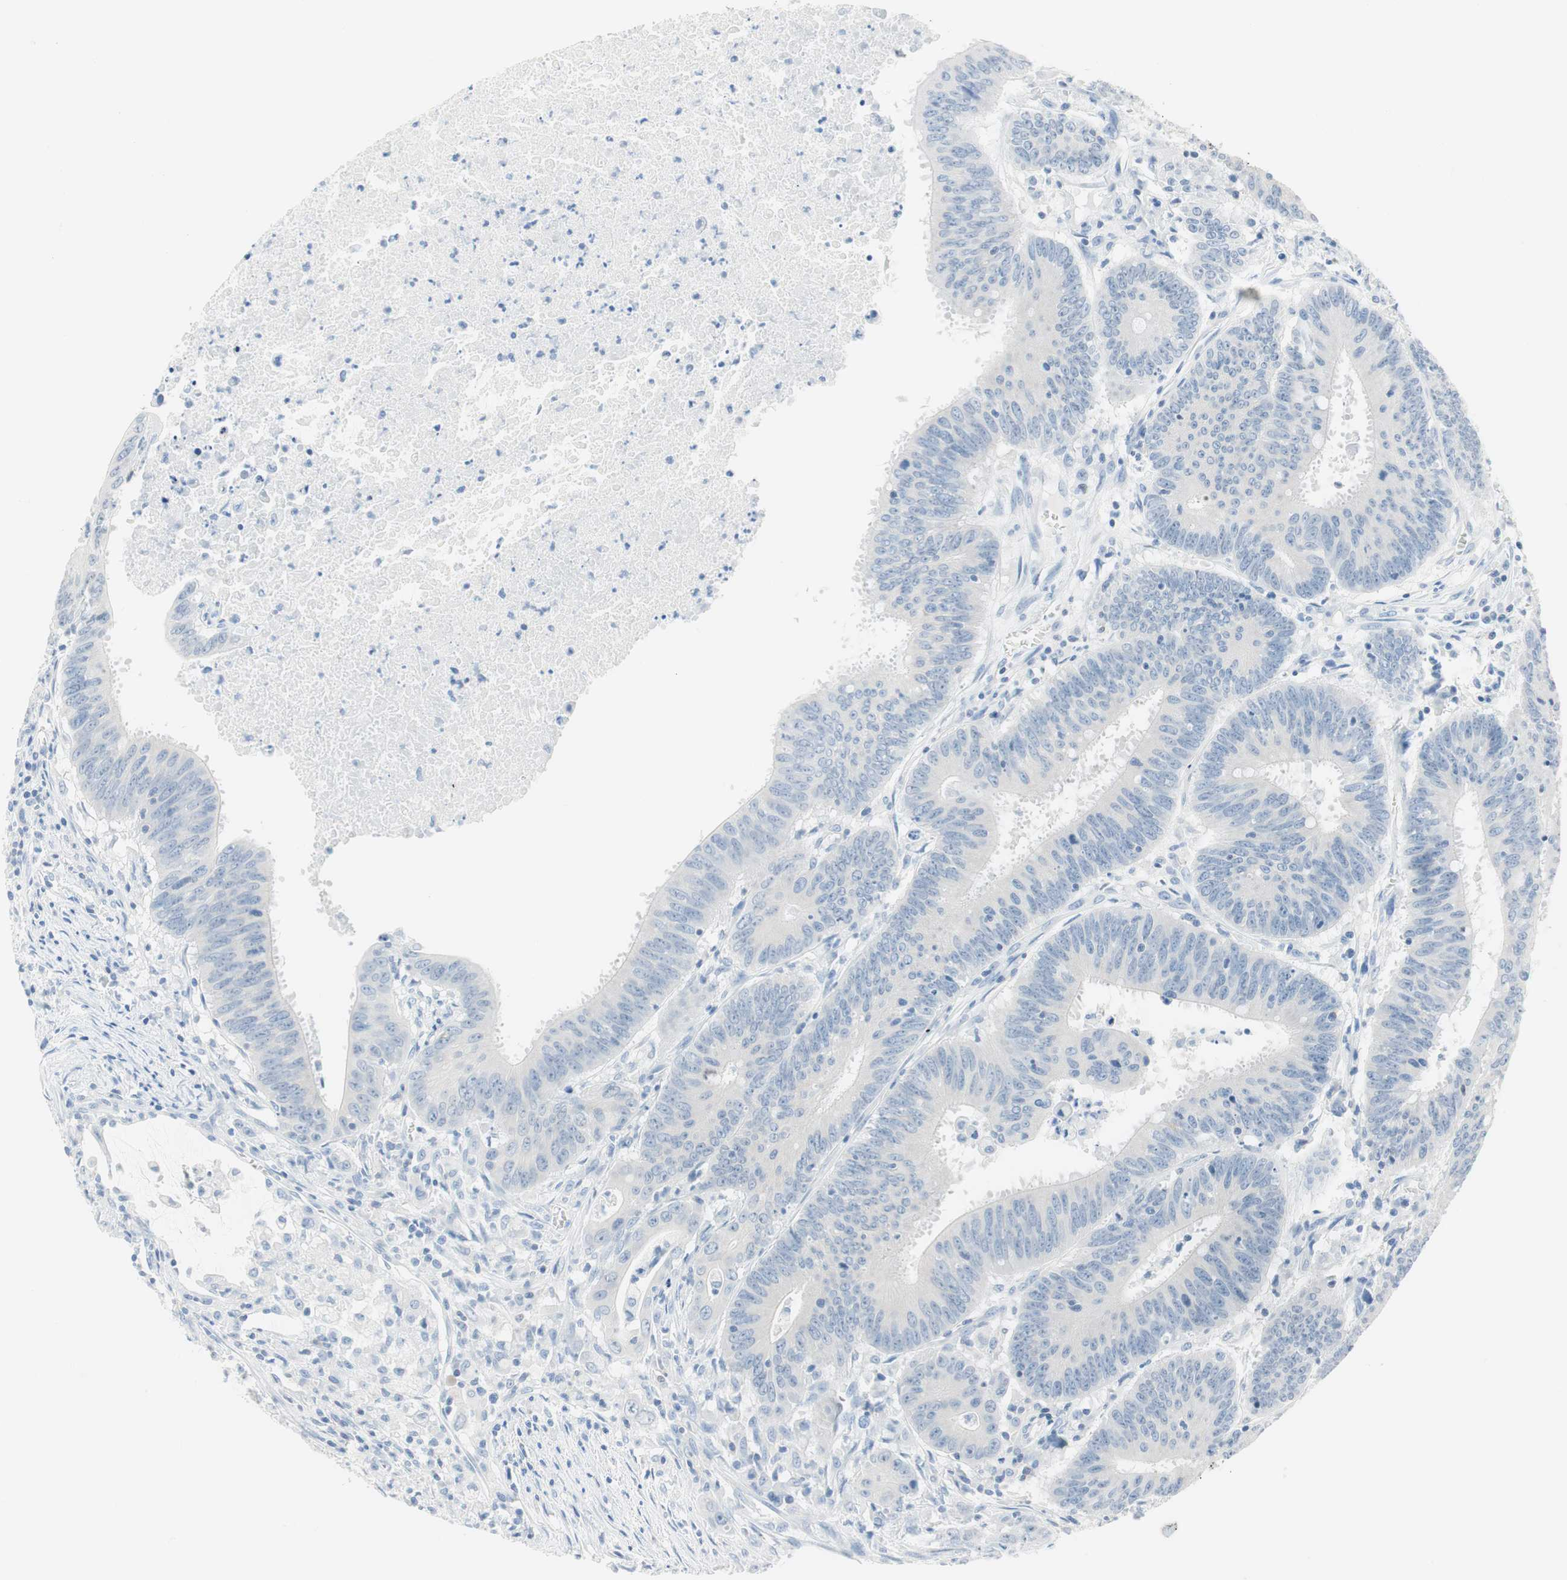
{"staining": {"intensity": "negative", "quantity": "none", "location": "none"}, "tissue": "colorectal cancer", "cell_type": "Tumor cells", "image_type": "cancer", "snomed": [{"axis": "morphology", "description": "Adenocarcinoma, NOS"}, {"axis": "topography", "description": "Colon"}], "caption": "This micrograph is of adenocarcinoma (colorectal) stained with IHC to label a protein in brown with the nuclei are counter-stained blue. There is no staining in tumor cells.", "gene": "NFATC2", "patient": {"sex": "male", "age": 45}}